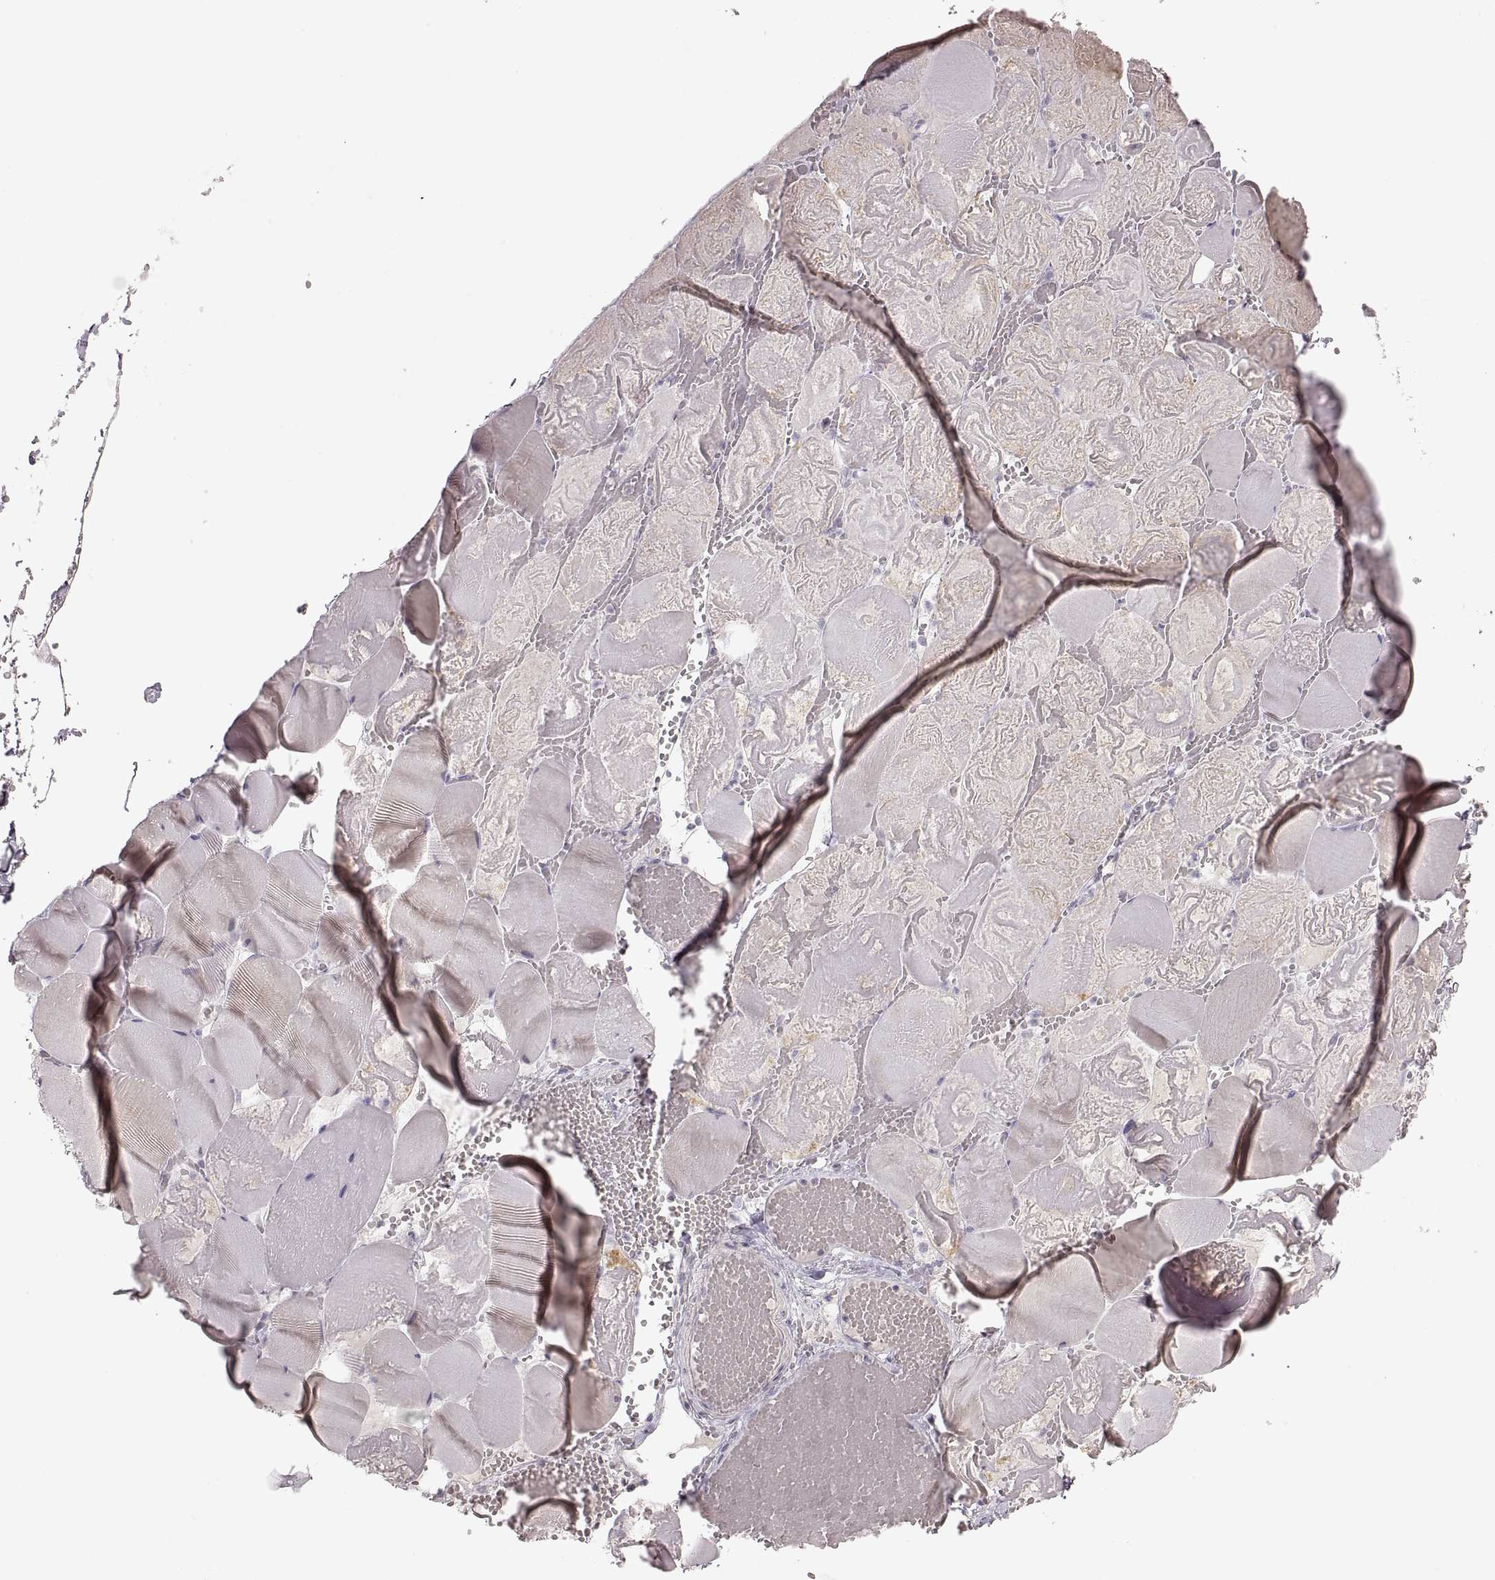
{"staining": {"intensity": "weak", "quantity": "<25%", "location": "cytoplasmic/membranous"}, "tissue": "skeletal muscle", "cell_type": "Myocytes", "image_type": "normal", "snomed": [{"axis": "morphology", "description": "Normal tissue, NOS"}, {"axis": "morphology", "description": "Malignant melanoma, Metastatic site"}, {"axis": "topography", "description": "Skeletal muscle"}], "caption": "Immunohistochemistry histopathology image of unremarkable skeletal muscle: human skeletal muscle stained with DAB (3,3'-diaminobenzidine) displays no significant protein positivity in myocytes.", "gene": "PCSK2", "patient": {"sex": "male", "age": 50}}